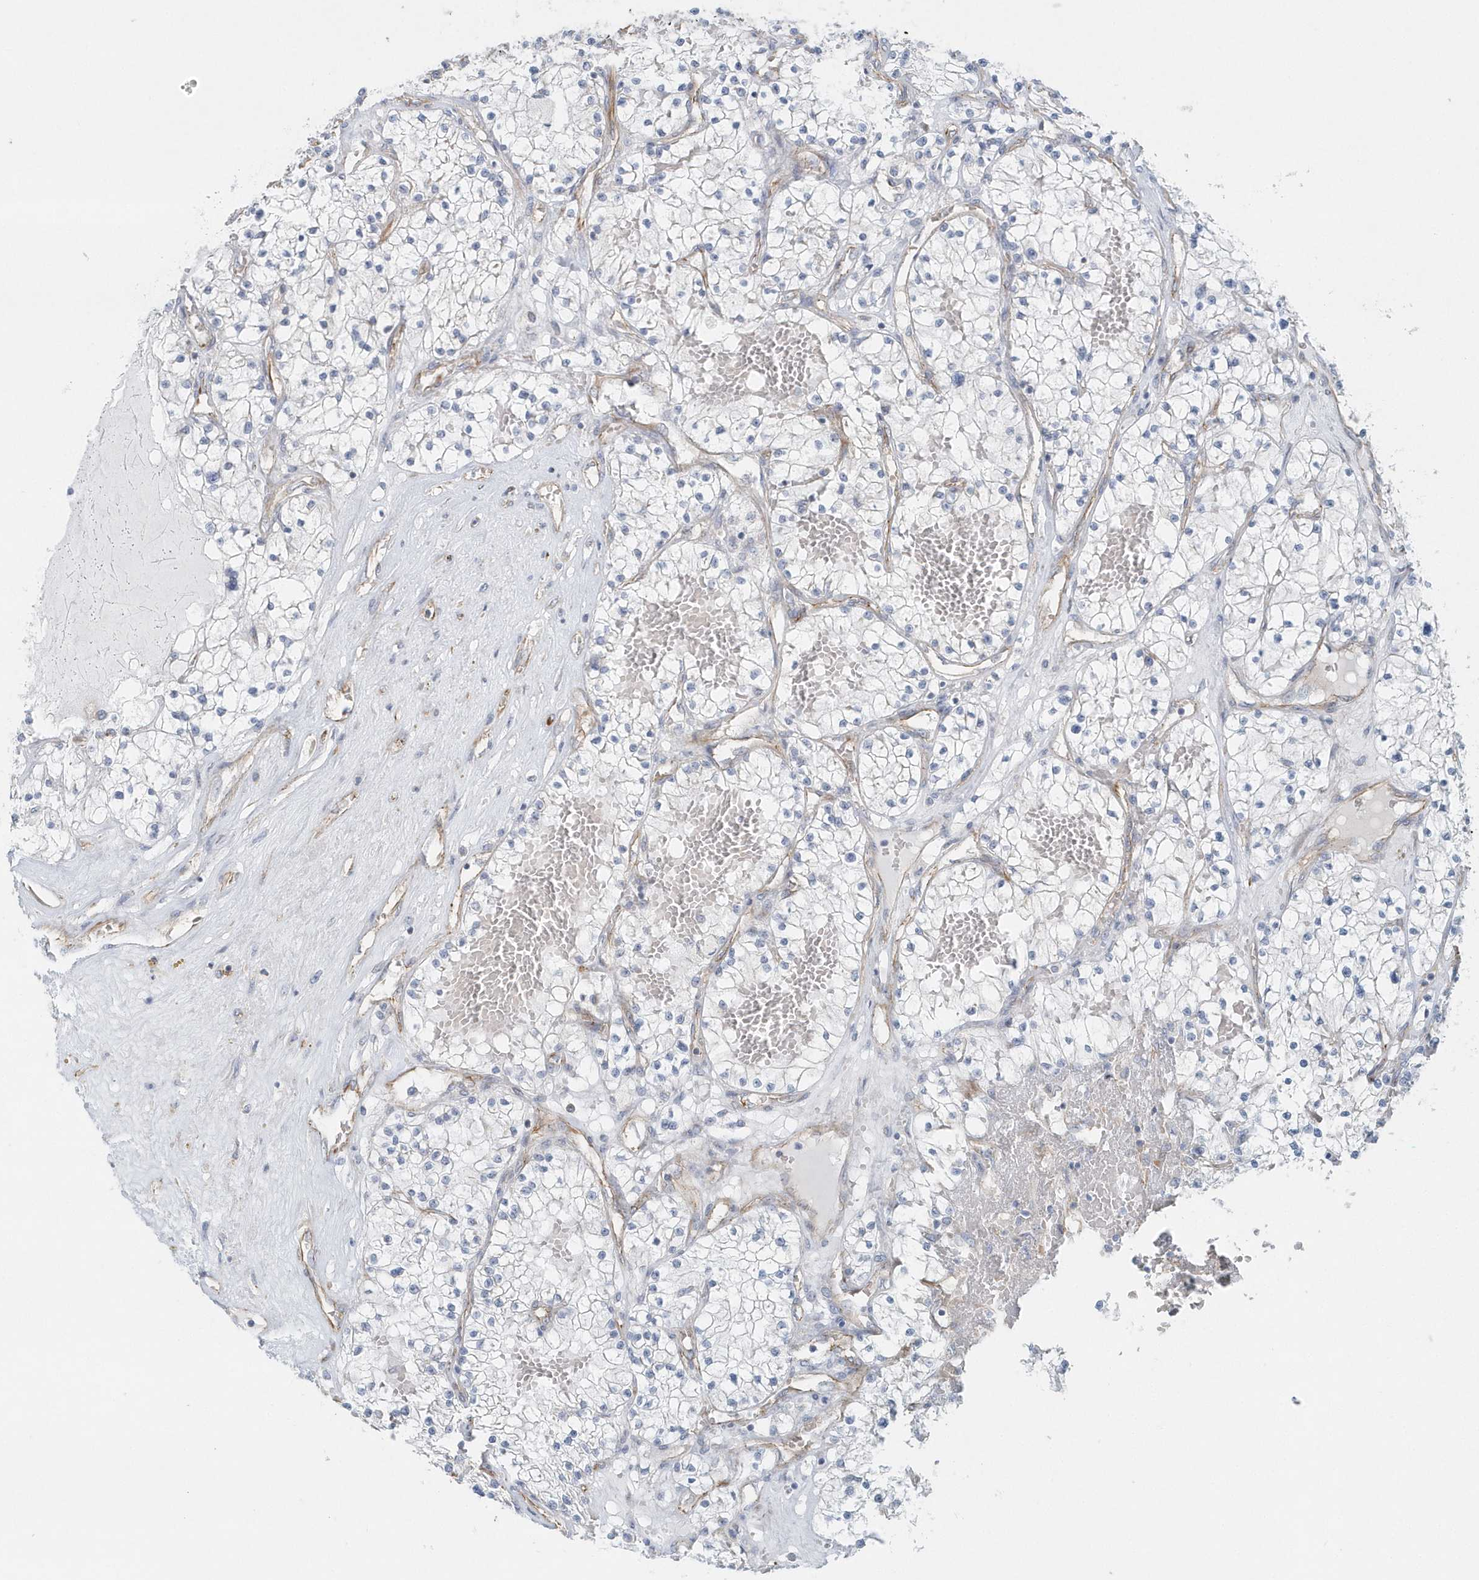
{"staining": {"intensity": "negative", "quantity": "none", "location": "none"}, "tissue": "renal cancer", "cell_type": "Tumor cells", "image_type": "cancer", "snomed": [{"axis": "morphology", "description": "Normal tissue, NOS"}, {"axis": "morphology", "description": "Adenocarcinoma, NOS"}, {"axis": "topography", "description": "Kidney"}], "caption": "High magnification brightfield microscopy of adenocarcinoma (renal) stained with DAB (3,3'-diaminobenzidine) (brown) and counterstained with hematoxylin (blue): tumor cells show no significant expression.", "gene": "GPR152", "patient": {"sex": "male", "age": 68}}